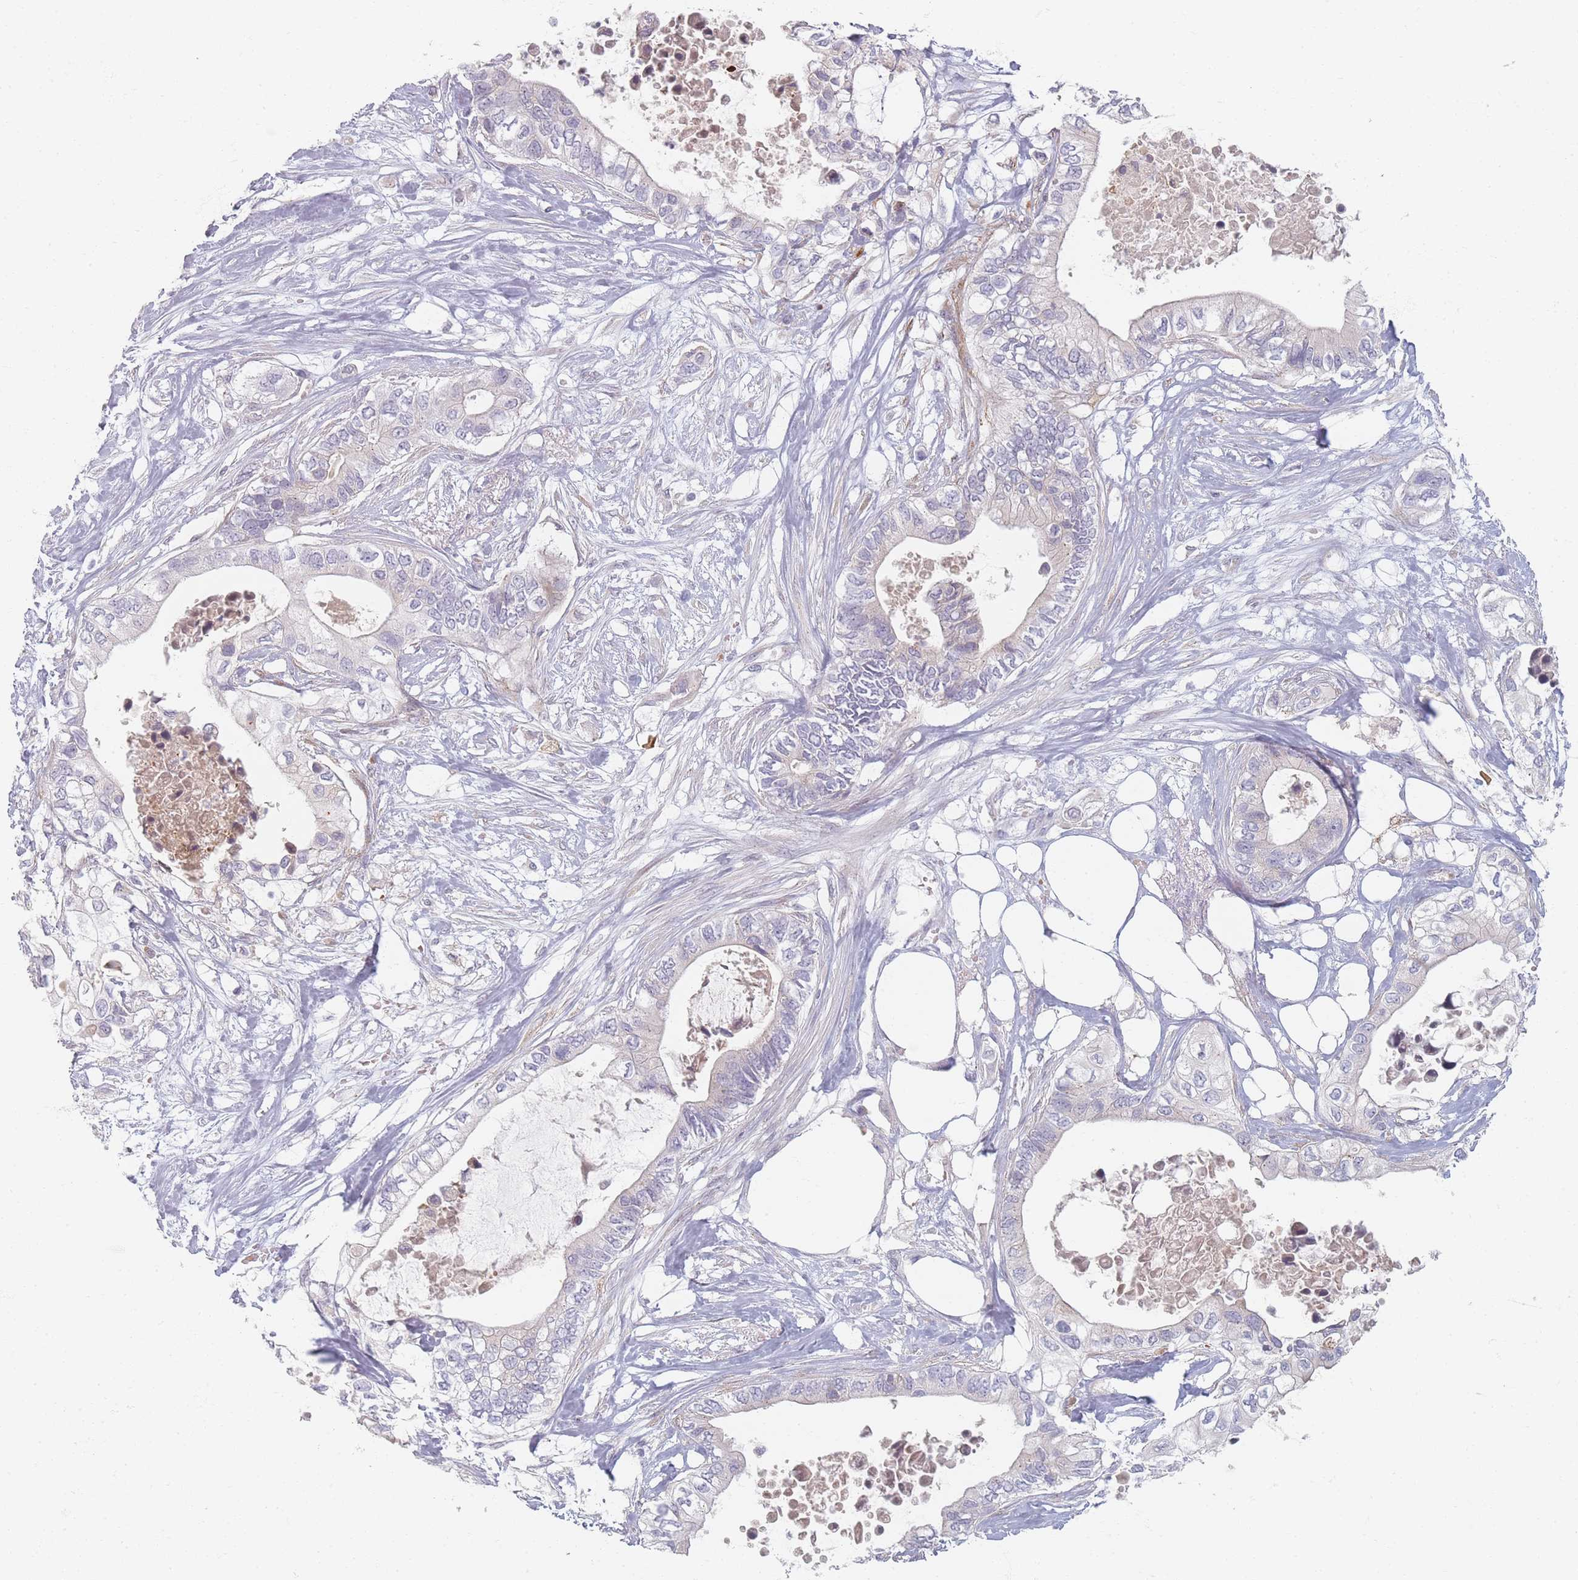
{"staining": {"intensity": "negative", "quantity": "none", "location": "none"}, "tissue": "pancreatic cancer", "cell_type": "Tumor cells", "image_type": "cancer", "snomed": [{"axis": "morphology", "description": "Adenocarcinoma, NOS"}, {"axis": "topography", "description": "Pancreas"}], "caption": "IHC image of human adenocarcinoma (pancreatic) stained for a protein (brown), which demonstrates no positivity in tumor cells. Brightfield microscopy of immunohistochemistry (IHC) stained with DAB (brown) and hematoxylin (blue), captured at high magnification.", "gene": "TMOD1", "patient": {"sex": "female", "age": 63}}